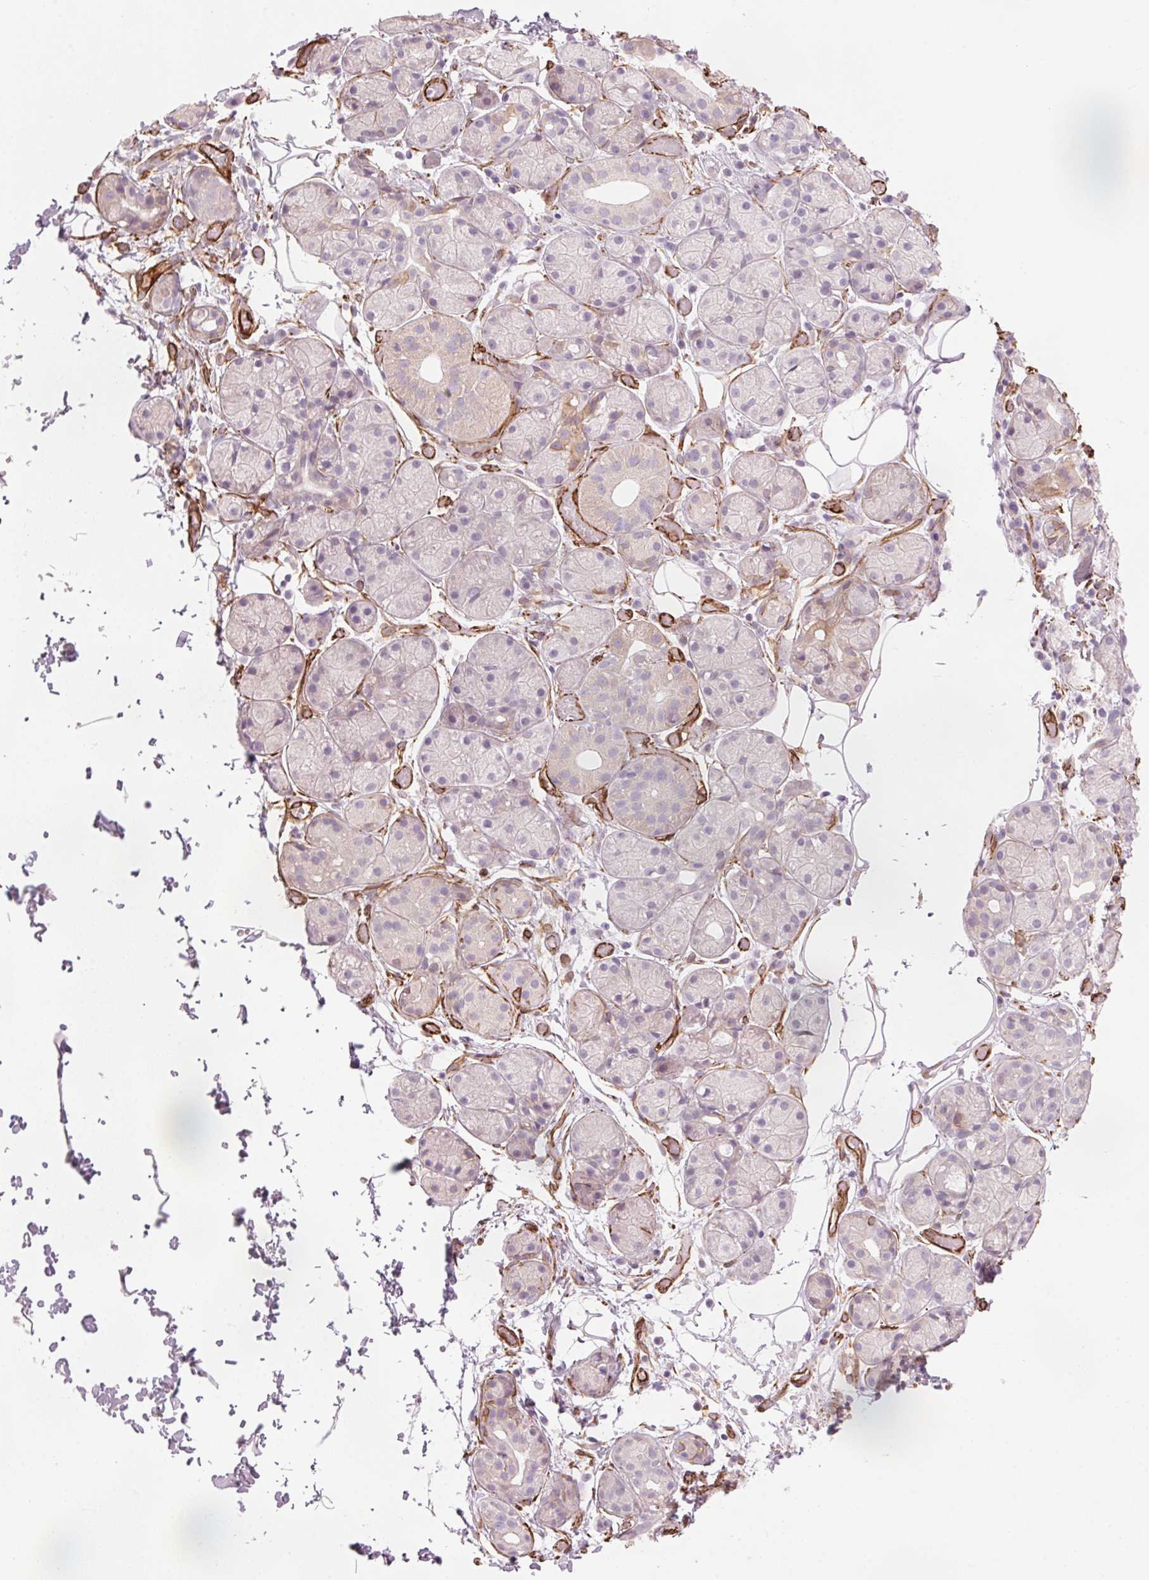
{"staining": {"intensity": "negative", "quantity": "none", "location": "none"}, "tissue": "salivary gland", "cell_type": "Glandular cells", "image_type": "normal", "snomed": [{"axis": "morphology", "description": "Normal tissue, NOS"}, {"axis": "topography", "description": "Salivary gland"}, {"axis": "topography", "description": "Peripheral nerve tissue"}], "caption": "Immunohistochemical staining of normal salivary gland displays no significant positivity in glandular cells. Nuclei are stained in blue.", "gene": "CLPS", "patient": {"sex": "male", "age": 71}}